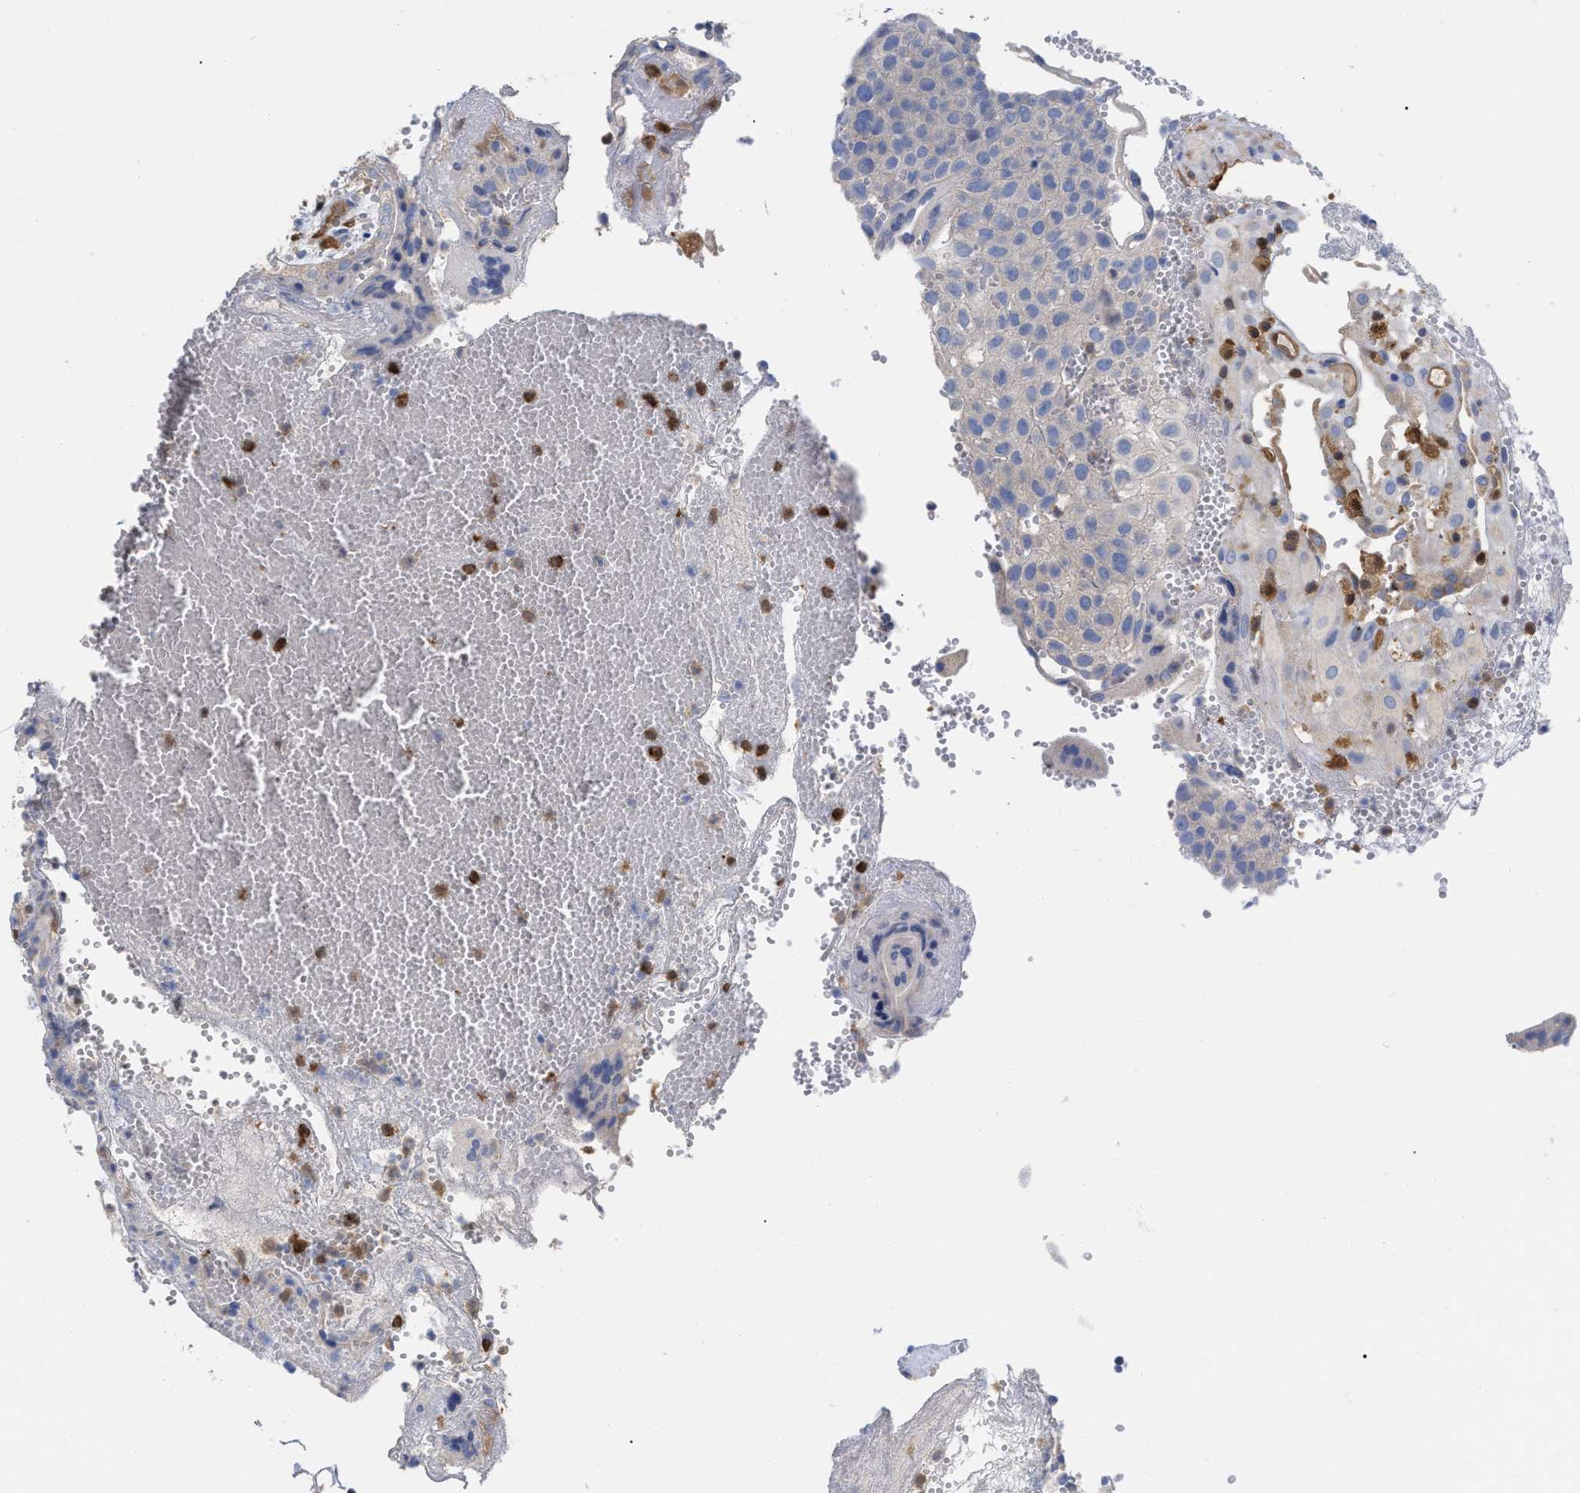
{"staining": {"intensity": "negative", "quantity": "none", "location": "none"}, "tissue": "placenta", "cell_type": "Decidual cells", "image_type": "normal", "snomed": [{"axis": "morphology", "description": "Normal tissue, NOS"}, {"axis": "topography", "description": "Placenta"}], "caption": "IHC of unremarkable placenta demonstrates no expression in decidual cells. Nuclei are stained in blue.", "gene": "GIMAP4", "patient": {"sex": "female", "age": 18}}